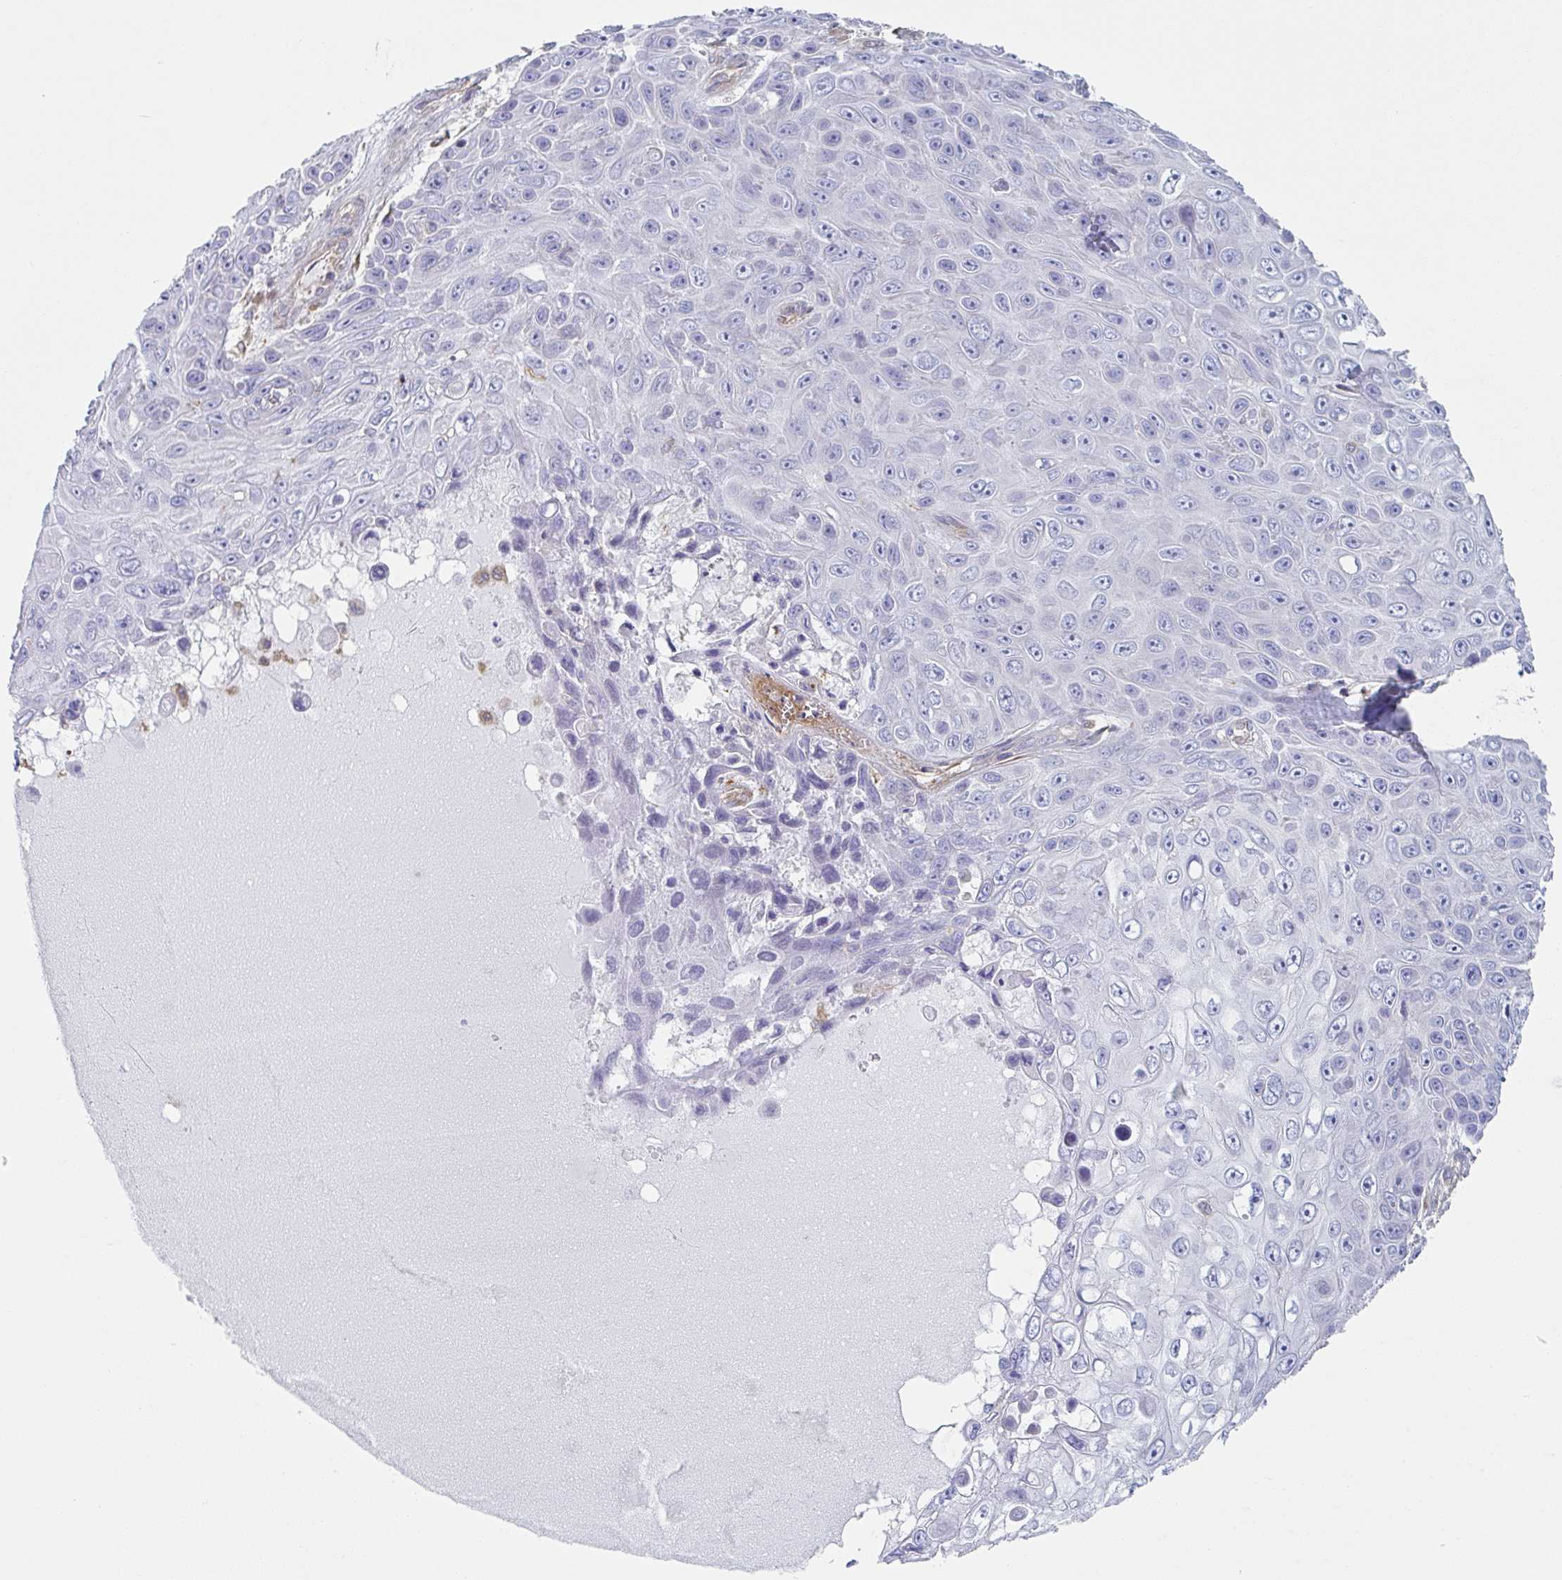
{"staining": {"intensity": "negative", "quantity": "none", "location": "none"}, "tissue": "skin cancer", "cell_type": "Tumor cells", "image_type": "cancer", "snomed": [{"axis": "morphology", "description": "Squamous cell carcinoma, NOS"}, {"axis": "topography", "description": "Skin"}], "caption": "Micrograph shows no significant protein staining in tumor cells of squamous cell carcinoma (skin).", "gene": "AMPD2", "patient": {"sex": "male", "age": 82}}